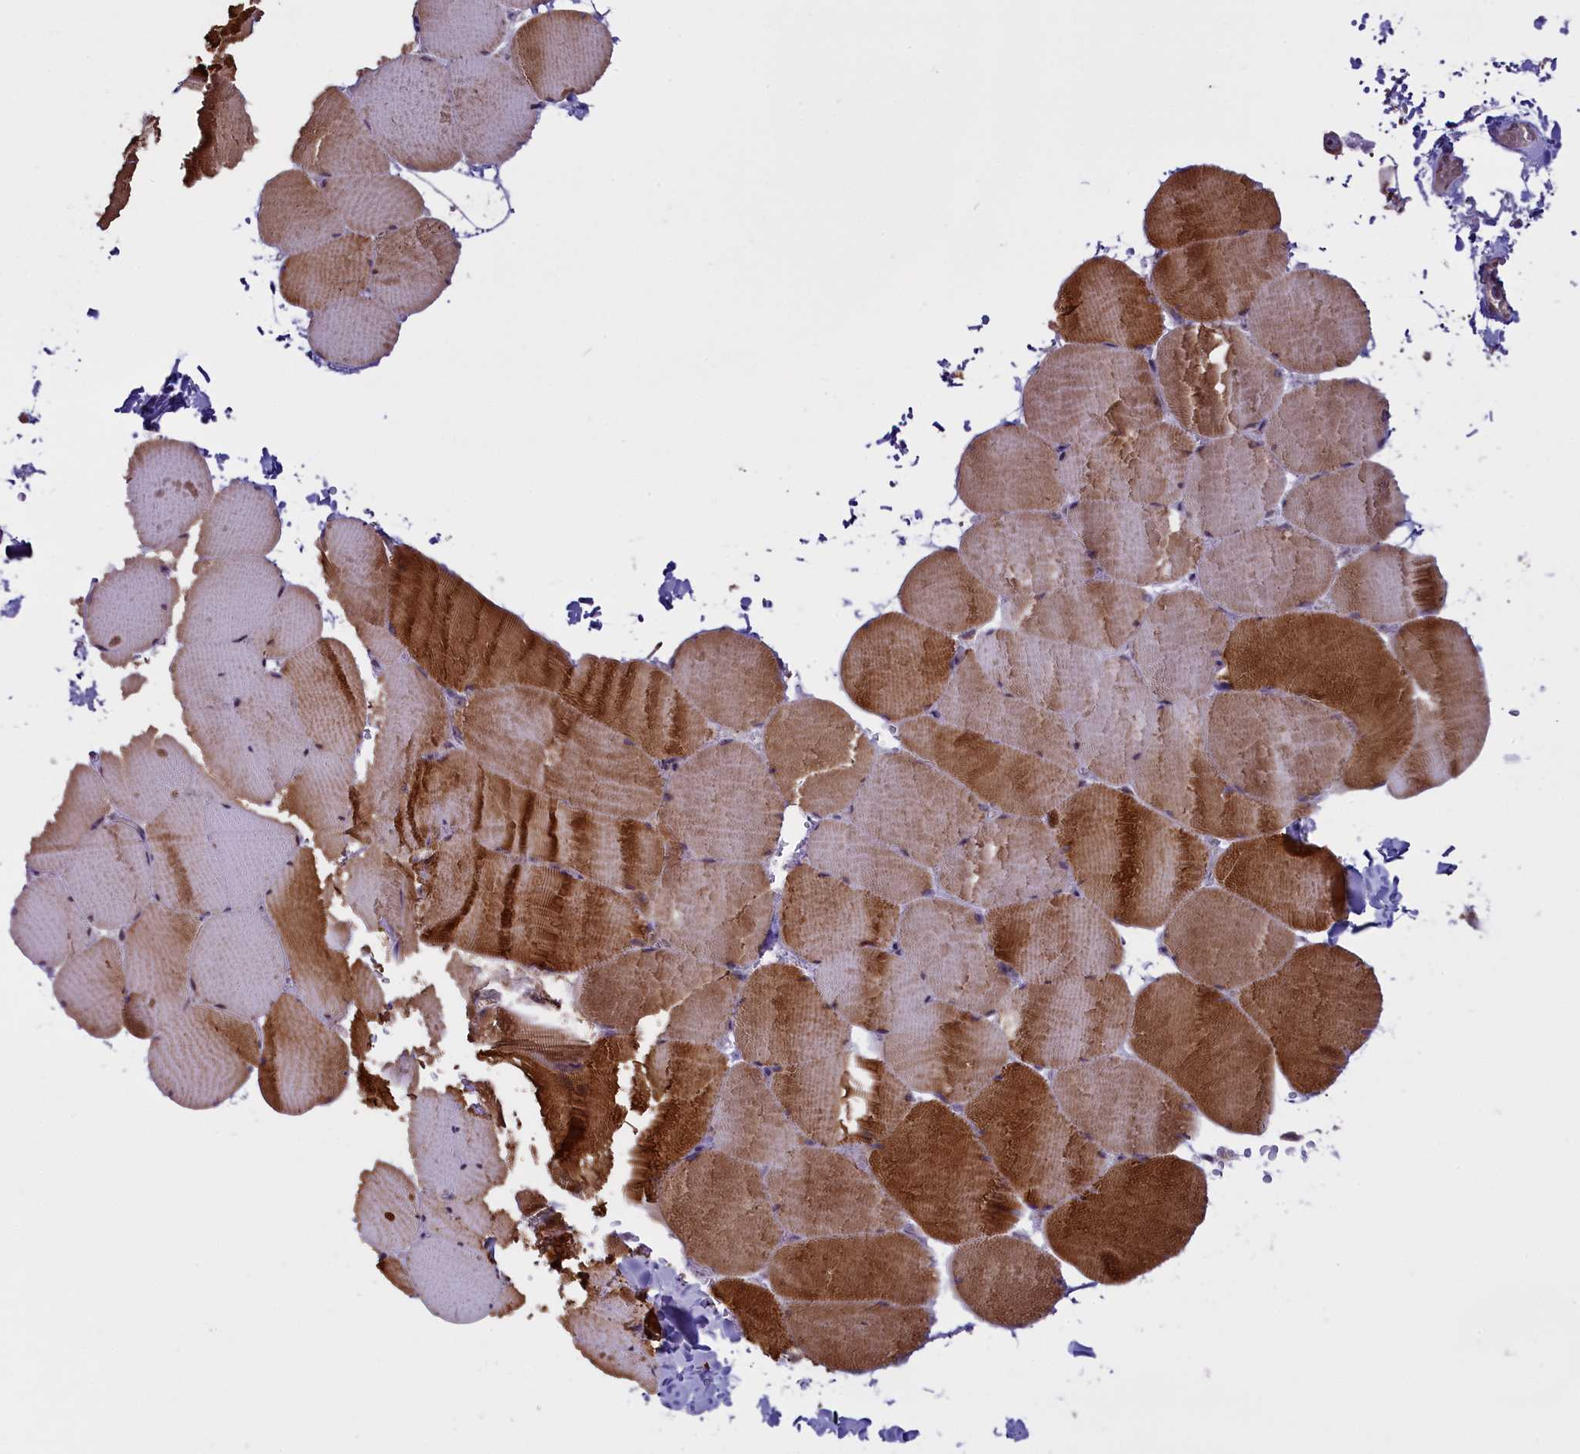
{"staining": {"intensity": "moderate", "quantity": ">75%", "location": "cytoplasmic/membranous"}, "tissue": "skeletal muscle", "cell_type": "Myocytes", "image_type": "normal", "snomed": [{"axis": "morphology", "description": "Normal tissue, NOS"}, {"axis": "topography", "description": "Skeletal muscle"}, {"axis": "topography", "description": "Head-Neck"}], "caption": "Moderate cytoplasmic/membranous staining is seen in approximately >75% of myocytes in unremarkable skeletal muscle. The protein of interest is stained brown, and the nuclei are stained in blue (DAB IHC with brightfield microscopy, high magnification).", "gene": "GLRX5", "patient": {"sex": "male", "age": 66}}